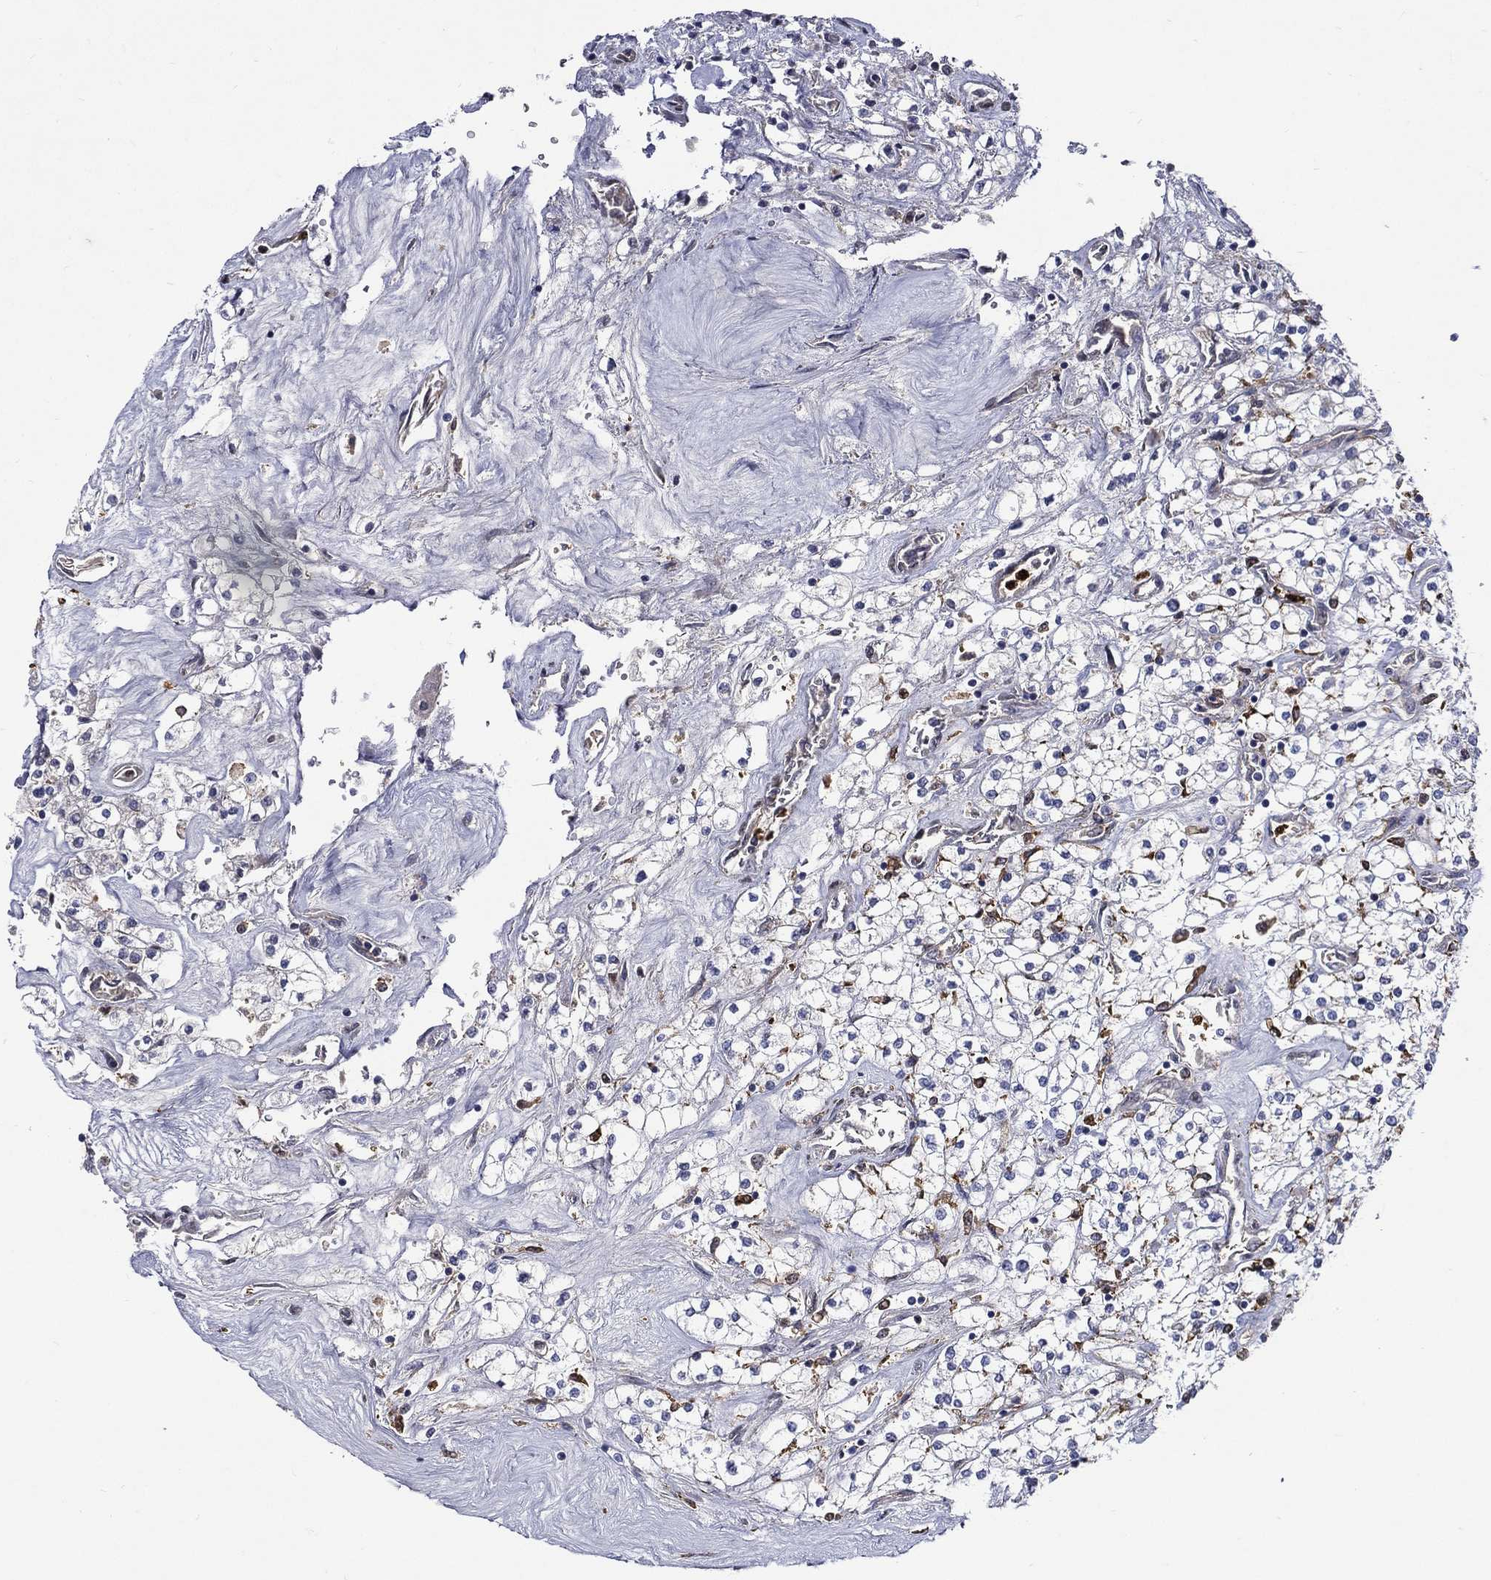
{"staining": {"intensity": "negative", "quantity": "none", "location": "none"}, "tissue": "renal cancer", "cell_type": "Tumor cells", "image_type": "cancer", "snomed": [{"axis": "morphology", "description": "Adenocarcinoma, NOS"}, {"axis": "topography", "description": "Kidney"}], "caption": "Tumor cells are negative for protein expression in human renal adenocarcinoma. (DAB (3,3'-diaminobenzidine) IHC visualized using brightfield microscopy, high magnification).", "gene": "GPR171", "patient": {"sex": "male", "age": 80}}